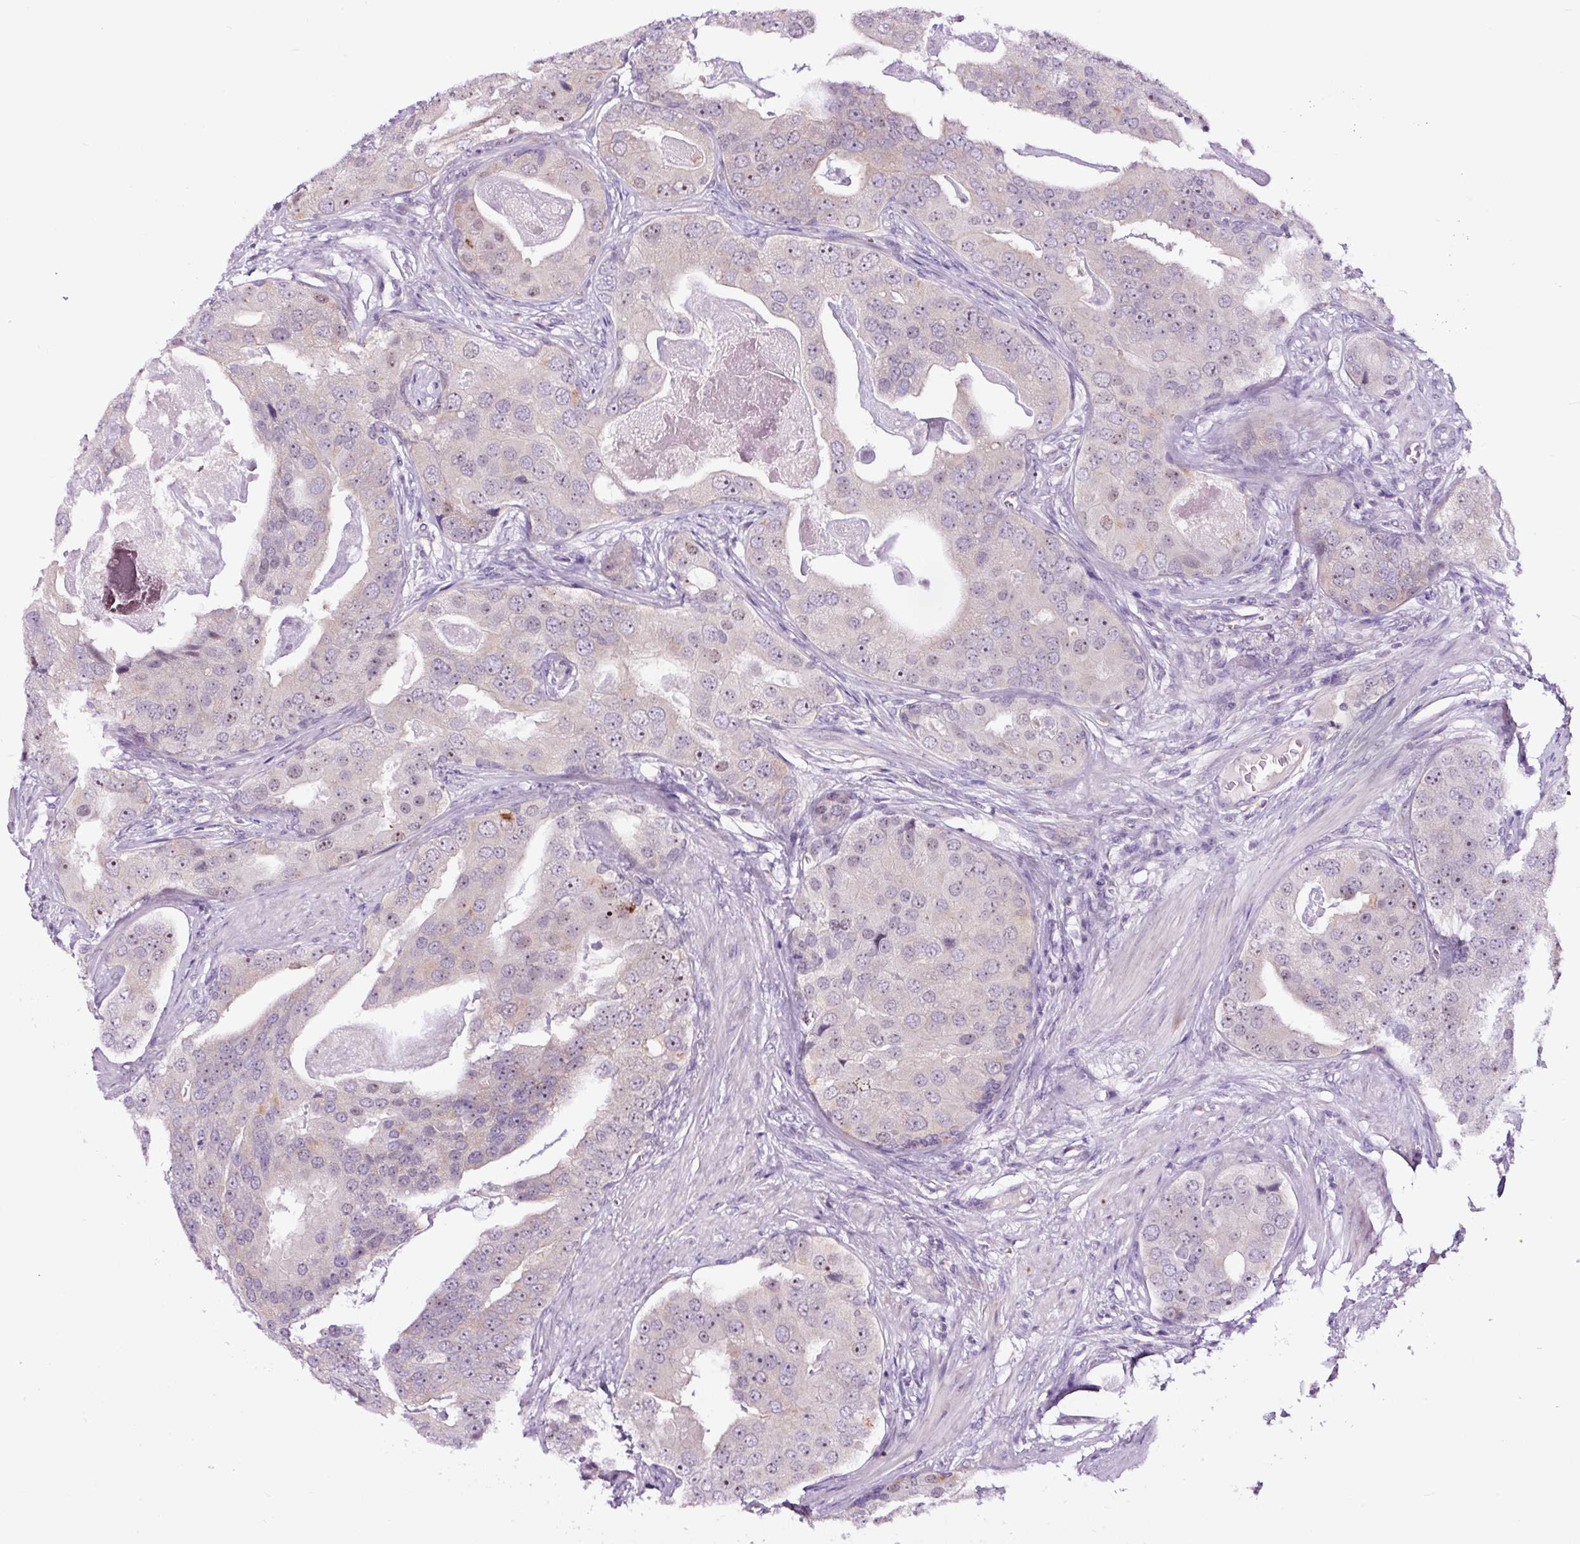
{"staining": {"intensity": "weak", "quantity": "<25%", "location": "nuclear"}, "tissue": "prostate cancer", "cell_type": "Tumor cells", "image_type": "cancer", "snomed": [{"axis": "morphology", "description": "Adenocarcinoma, High grade"}, {"axis": "topography", "description": "Prostate"}], "caption": "This is a histopathology image of immunohistochemistry (IHC) staining of adenocarcinoma (high-grade) (prostate), which shows no positivity in tumor cells.", "gene": "NOM1", "patient": {"sex": "male", "age": 71}}